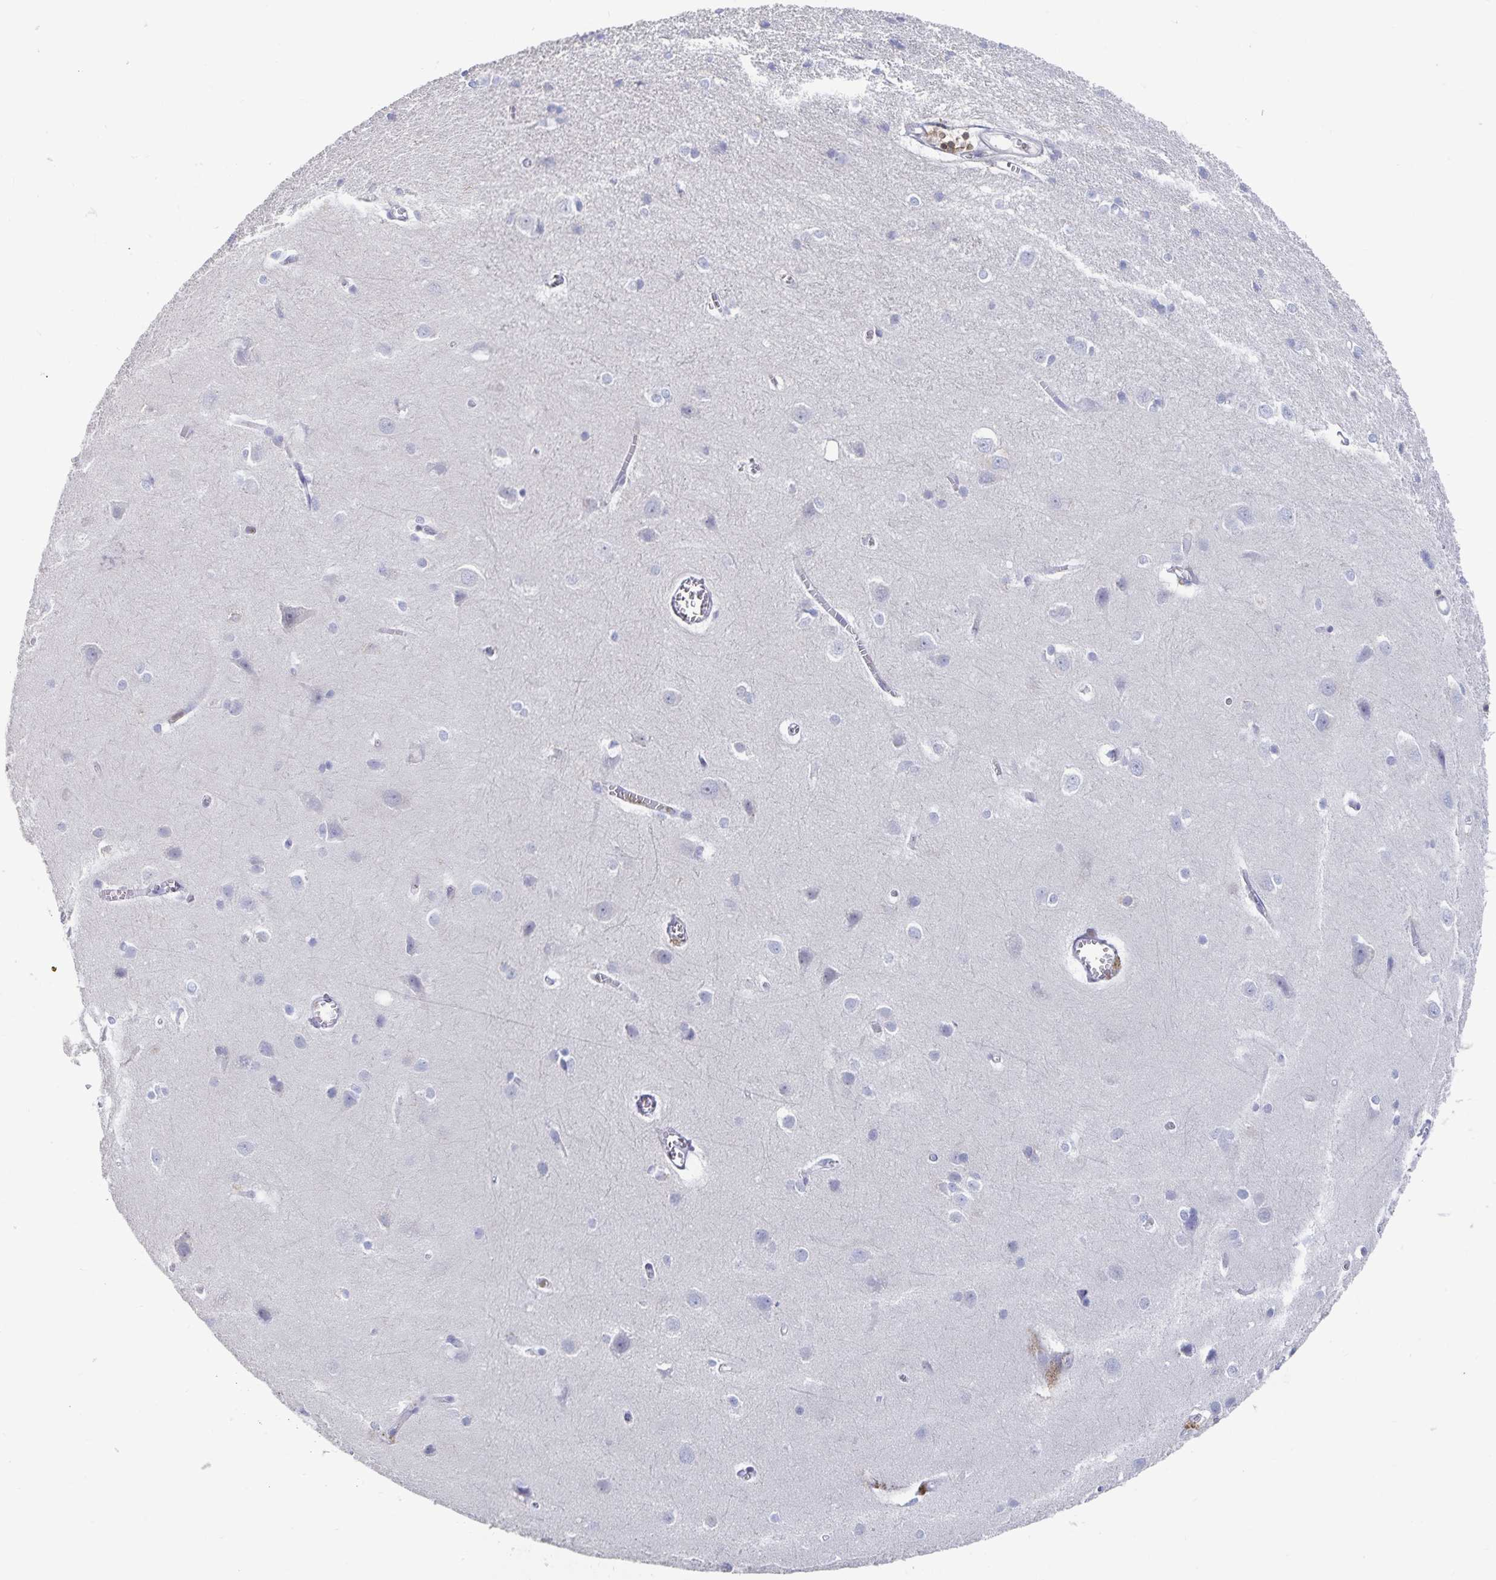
{"staining": {"intensity": "negative", "quantity": "none", "location": "none"}, "tissue": "cerebral cortex", "cell_type": "Endothelial cells", "image_type": "normal", "snomed": [{"axis": "morphology", "description": "Normal tissue, NOS"}, {"axis": "topography", "description": "Cerebral cortex"}], "caption": "DAB immunohistochemical staining of unremarkable human cerebral cortex exhibits no significant positivity in endothelial cells. Nuclei are stained in blue.", "gene": "PIK3CD", "patient": {"sex": "male", "age": 37}}